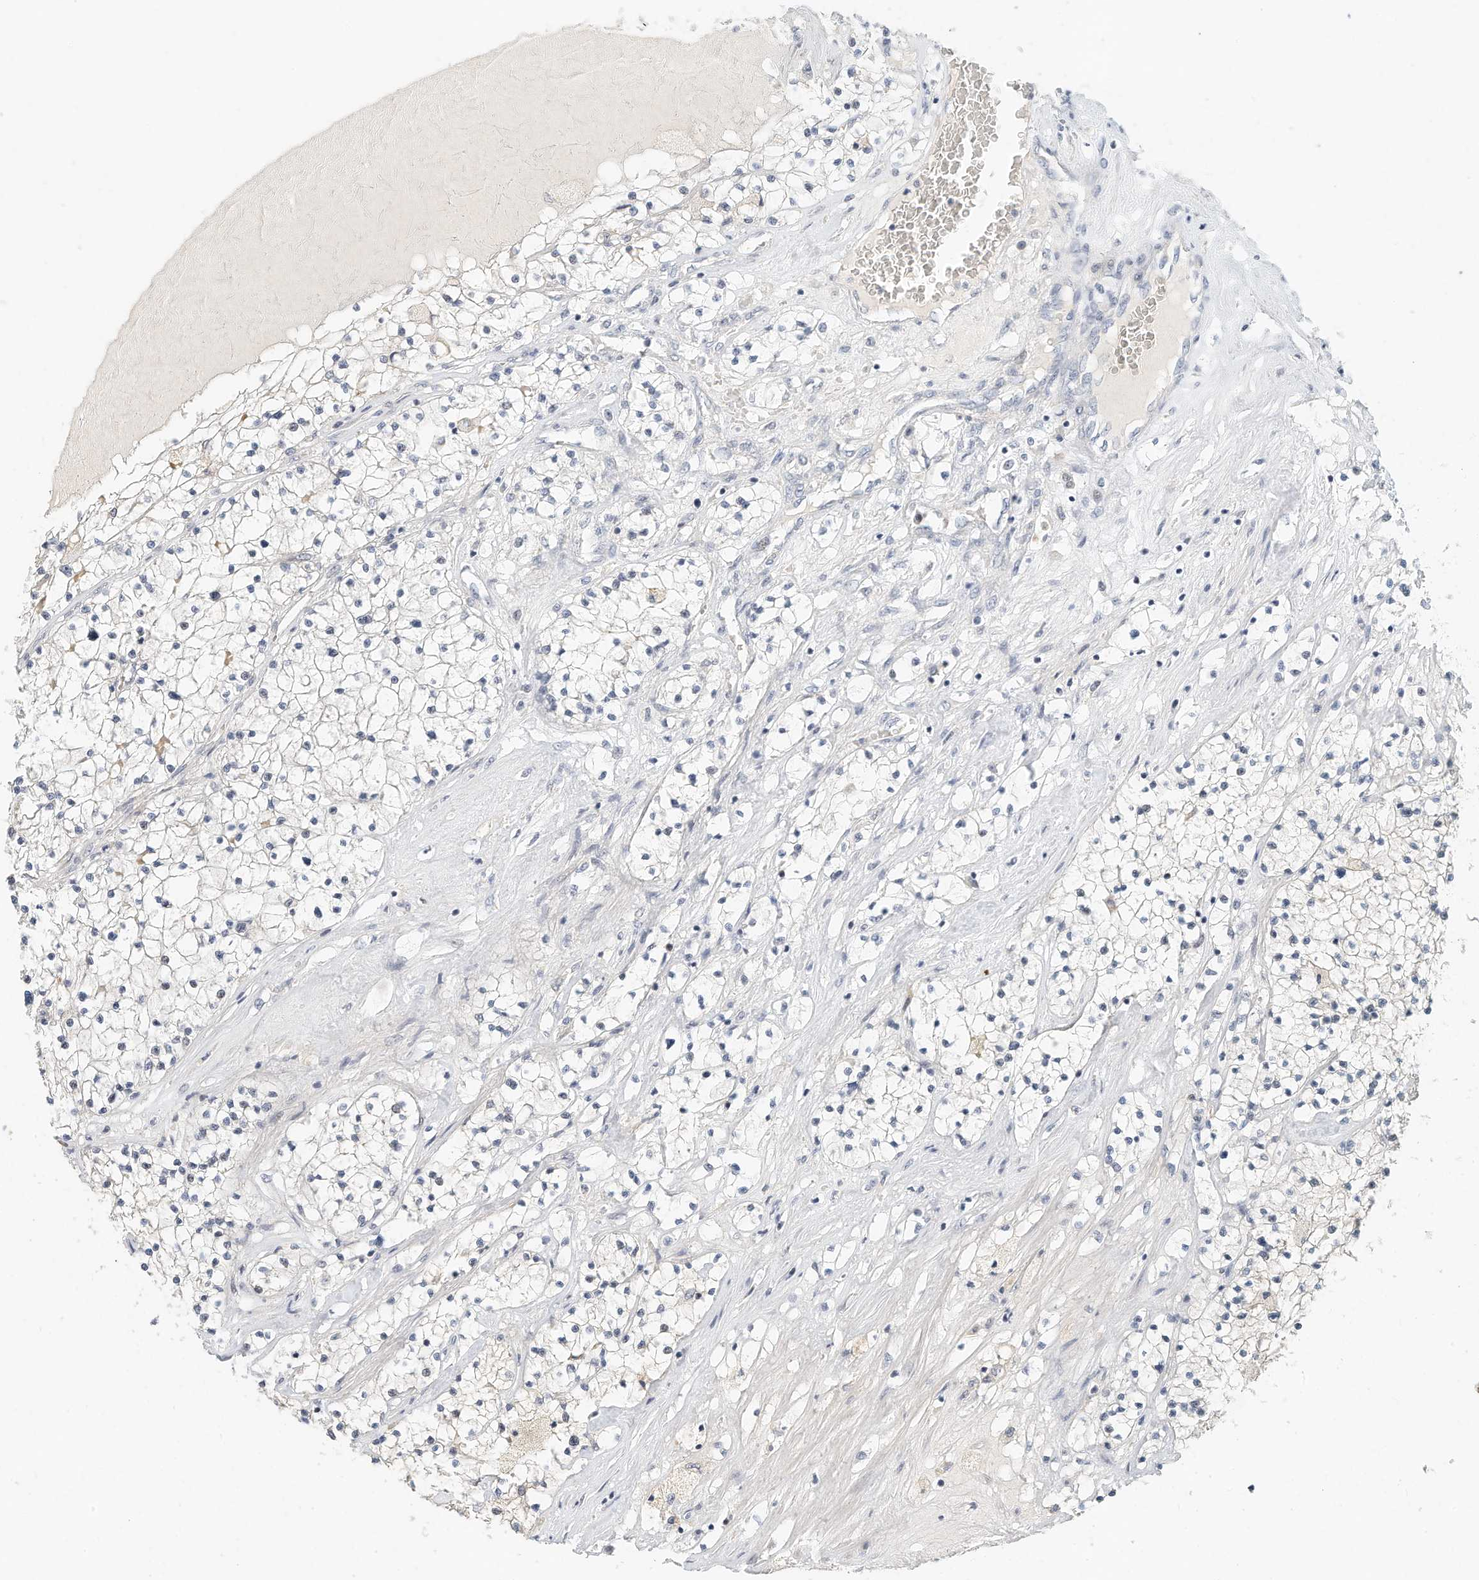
{"staining": {"intensity": "negative", "quantity": "none", "location": "none"}, "tissue": "renal cancer", "cell_type": "Tumor cells", "image_type": "cancer", "snomed": [{"axis": "morphology", "description": "Normal tissue, NOS"}, {"axis": "morphology", "description": "Adenocarcinoma, NOS"}, {"axis": "topography", "description": "Kidney"}], "caption": "The photomicrograph shows no staining of tumor cells in renal cancer (adenocarcinoma).", "gene": "MICAL1", "patient": {"sex": "male", "age": 68}}